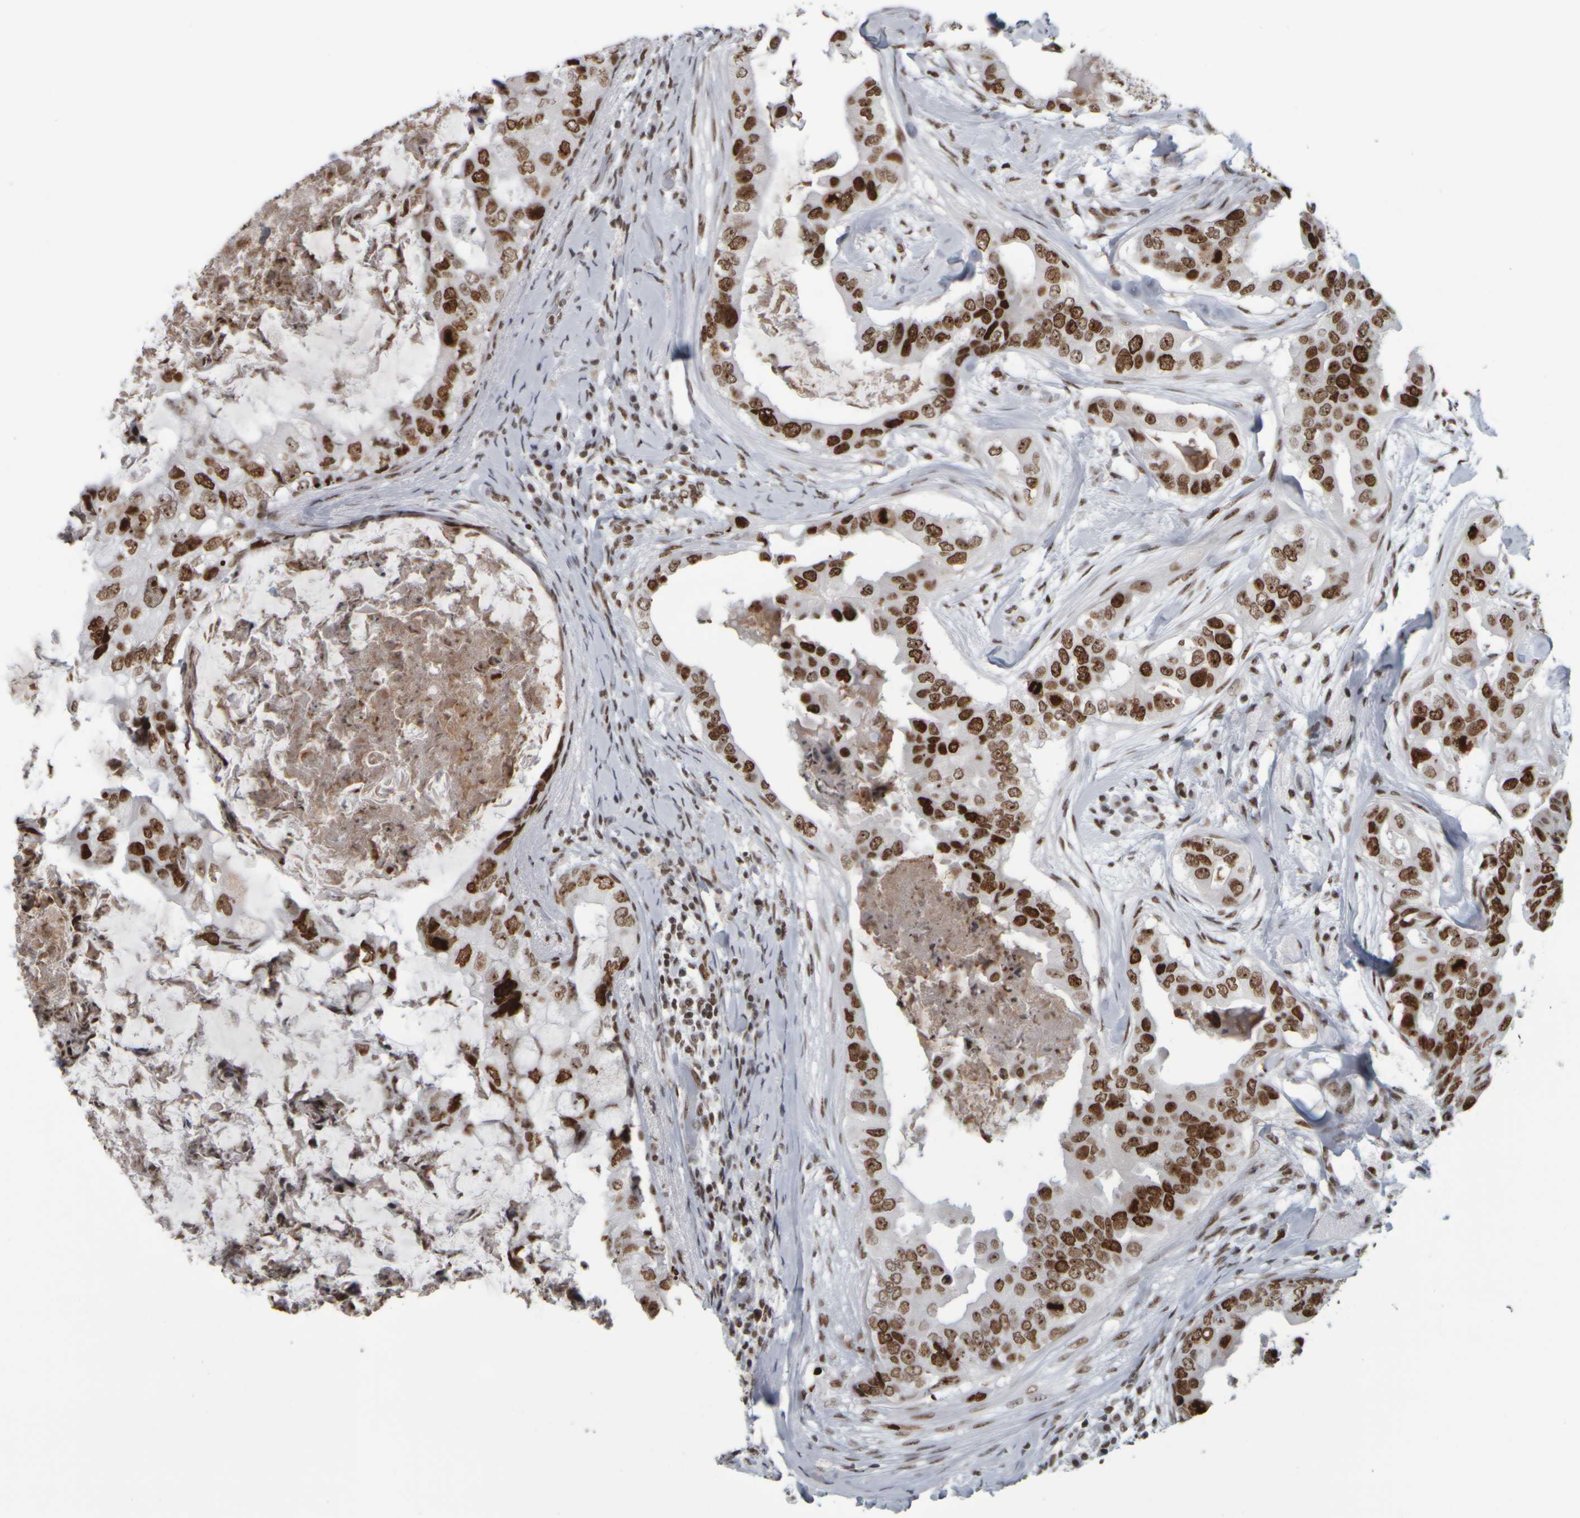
{"staining": {"intensity": "strong", "quantity": ">75%", "location": "nuclear"}, "tissue": "breast cancer", "cell_type": "Tumor cells", "image_type": "cancer", "snomed": [{"axis": "morphology", "description": "Duct carcinoma"}, {"axis": "topography", "description": "Breast"}], "caption": "Immunohistochemical staining of invasive ductal carcinoma (breast) shows high levels of strong nuclear expression in approximately >75% of tumor cells.", "gene": "TOP2B", "patient": {"sex": "female", "age": 40}}